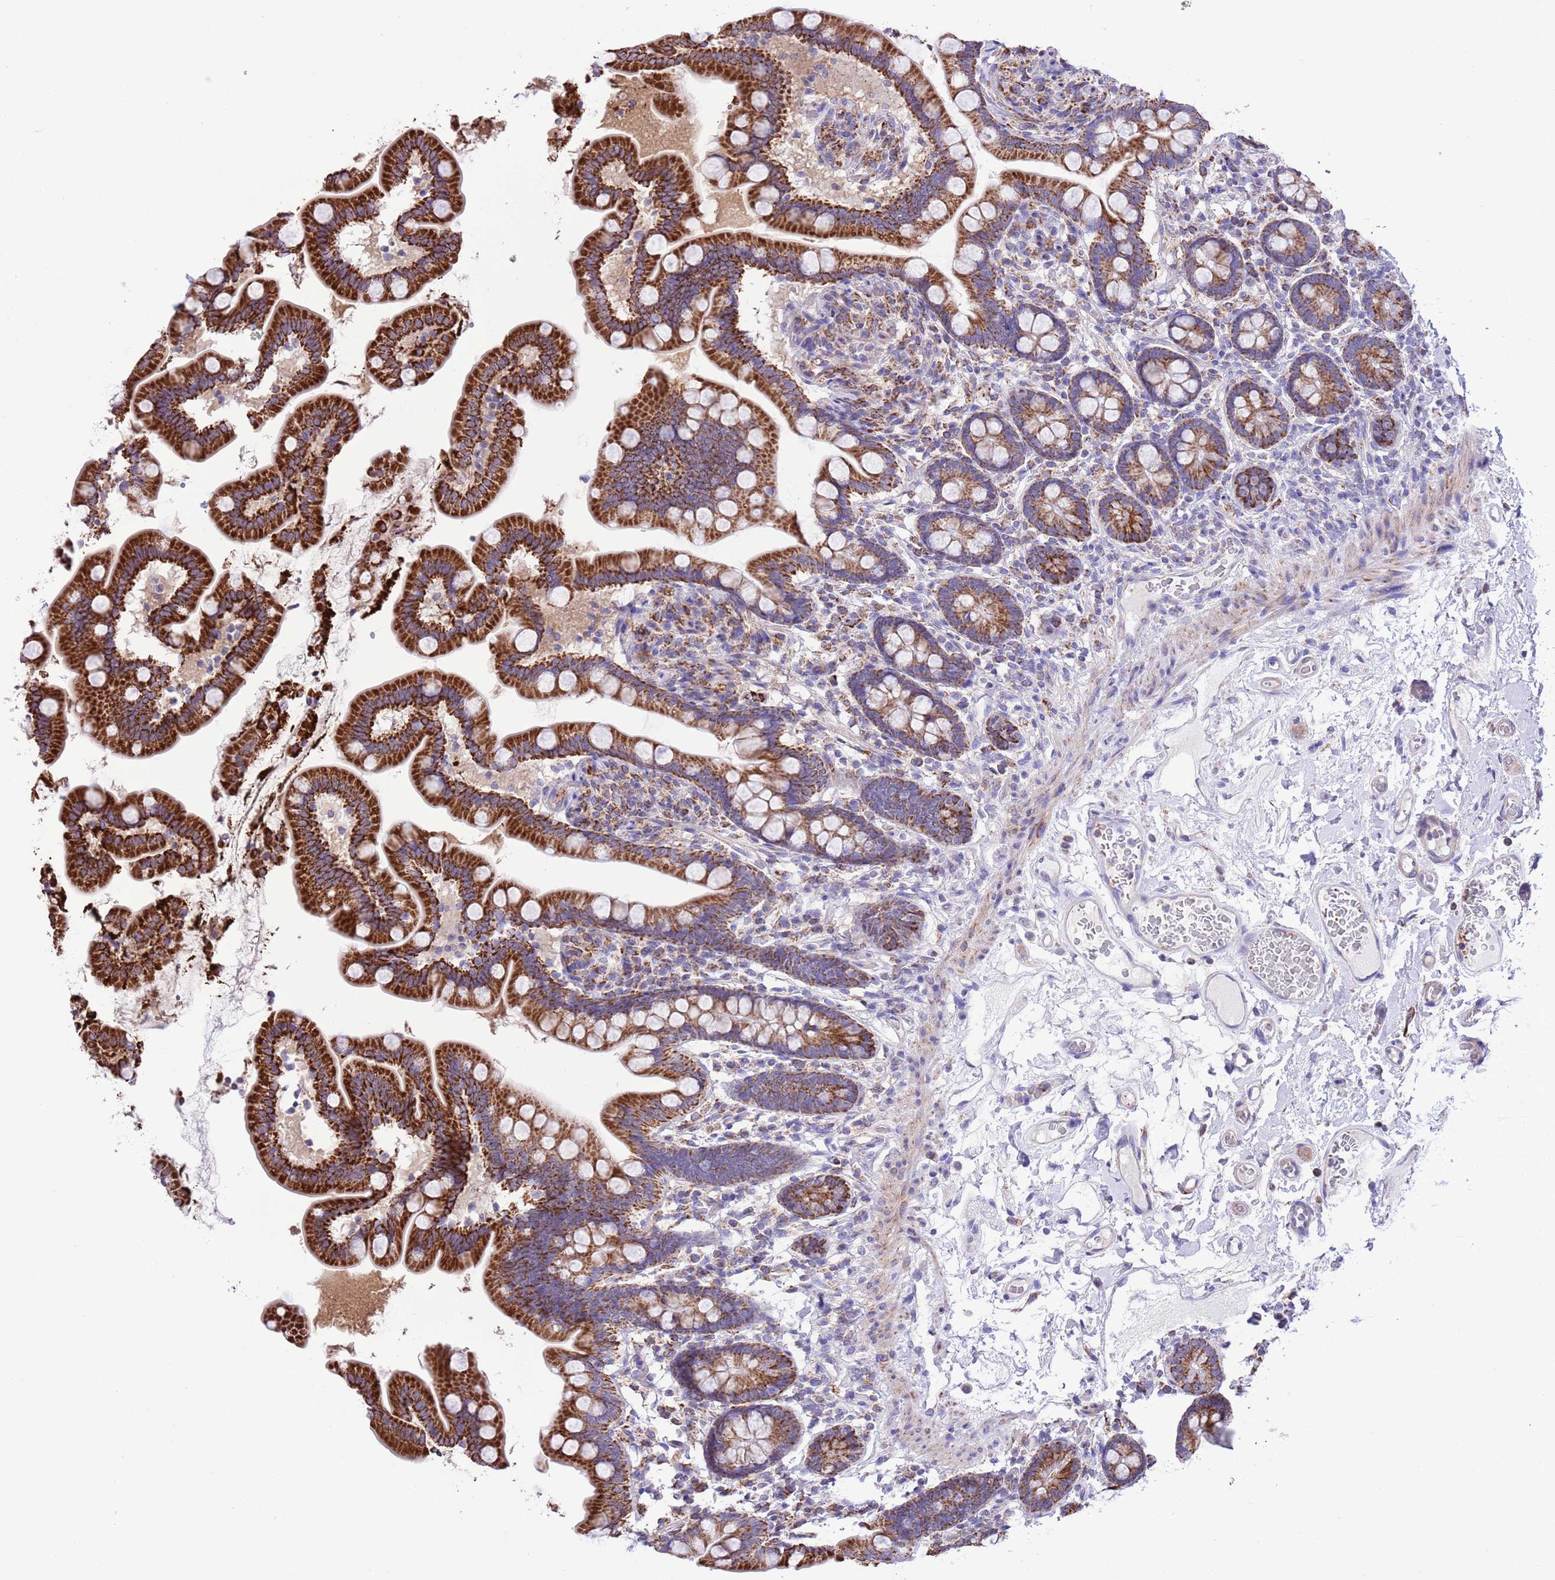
{"staining": {"intensity": "strong", "quantity": "25%-75%", "location": "cytoplasmic/membranous"}, "tissue": "small intestine", "cell_type": "Glandular cells", "image_type": "normal", "snomed": [{"axis": "morphology", "description": "Normal tissue, NOS"}, {"axis": "topography", "description": "Small intestine"}], "caption": "This micrograph demonstrates immunohistochemistry (IHC) staining of benign small intestine, with high strong cytoplasmic/membranous staining in approximately 25%-75% of glandular cells.", "gene": "SS18L2", "patient": {"sex": "female", "age": 64}}